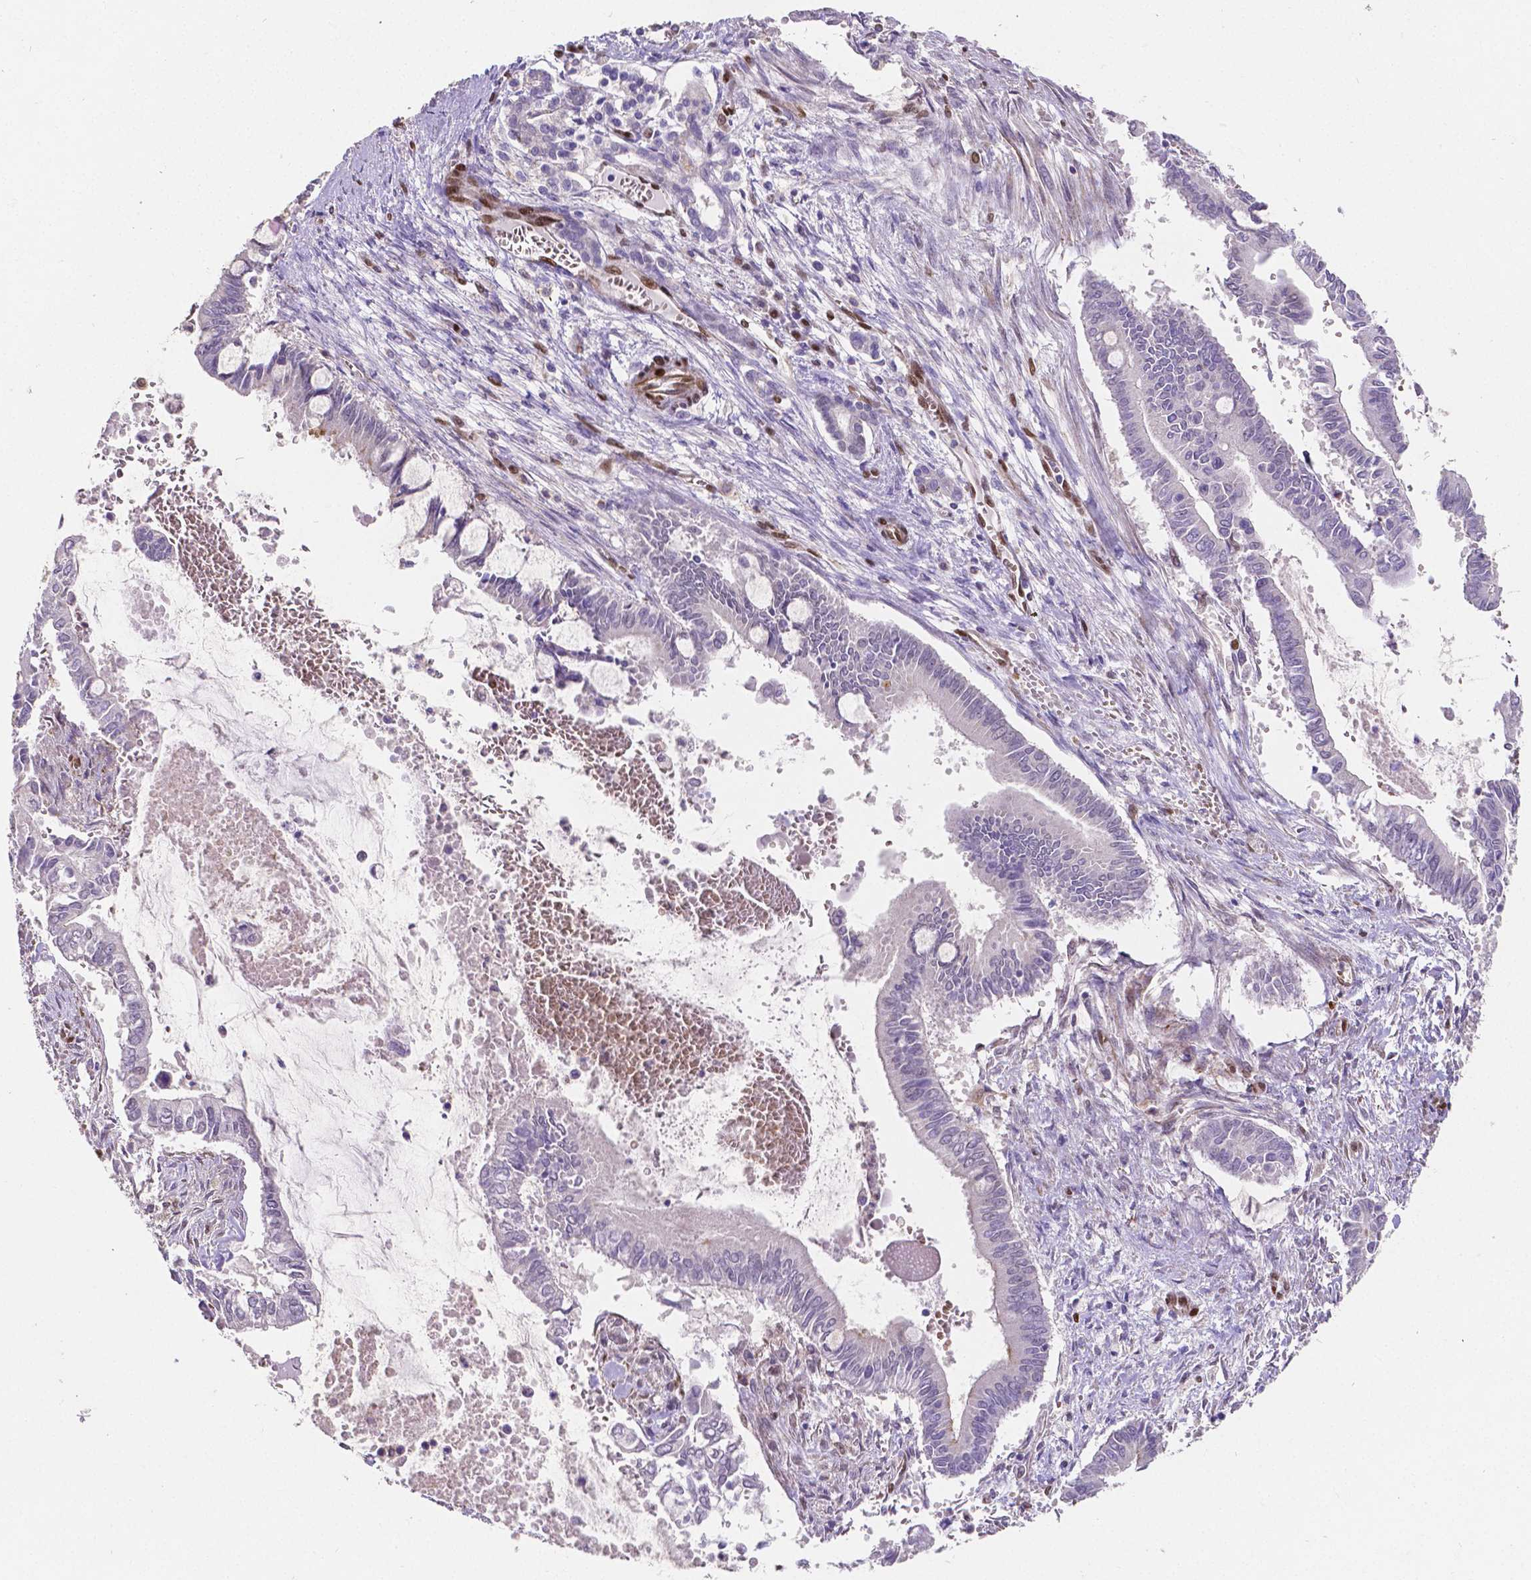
{"staining": {"intensity": "negative", "quantity": "none", "location": "none"}, "tissue": "pancreatic cancer", "cell_type": "Tumor cells", "image_type": "cancer", "snomed": [{"axis": "morphology", "description": "Adenocarcinoma, NOS"}, {"axis": "topography", "description": "Pancreas"}], "caption": "Tumor cells are negative for protein expression in human adenocarcinoma (pancreatic). Brightfield microscopy of IHC stained with DAB (brown) and hematoxylin (blue), captured at high magnification.", "gene": "MEF2C", "patient": {"sex": "male", "age": 68}}